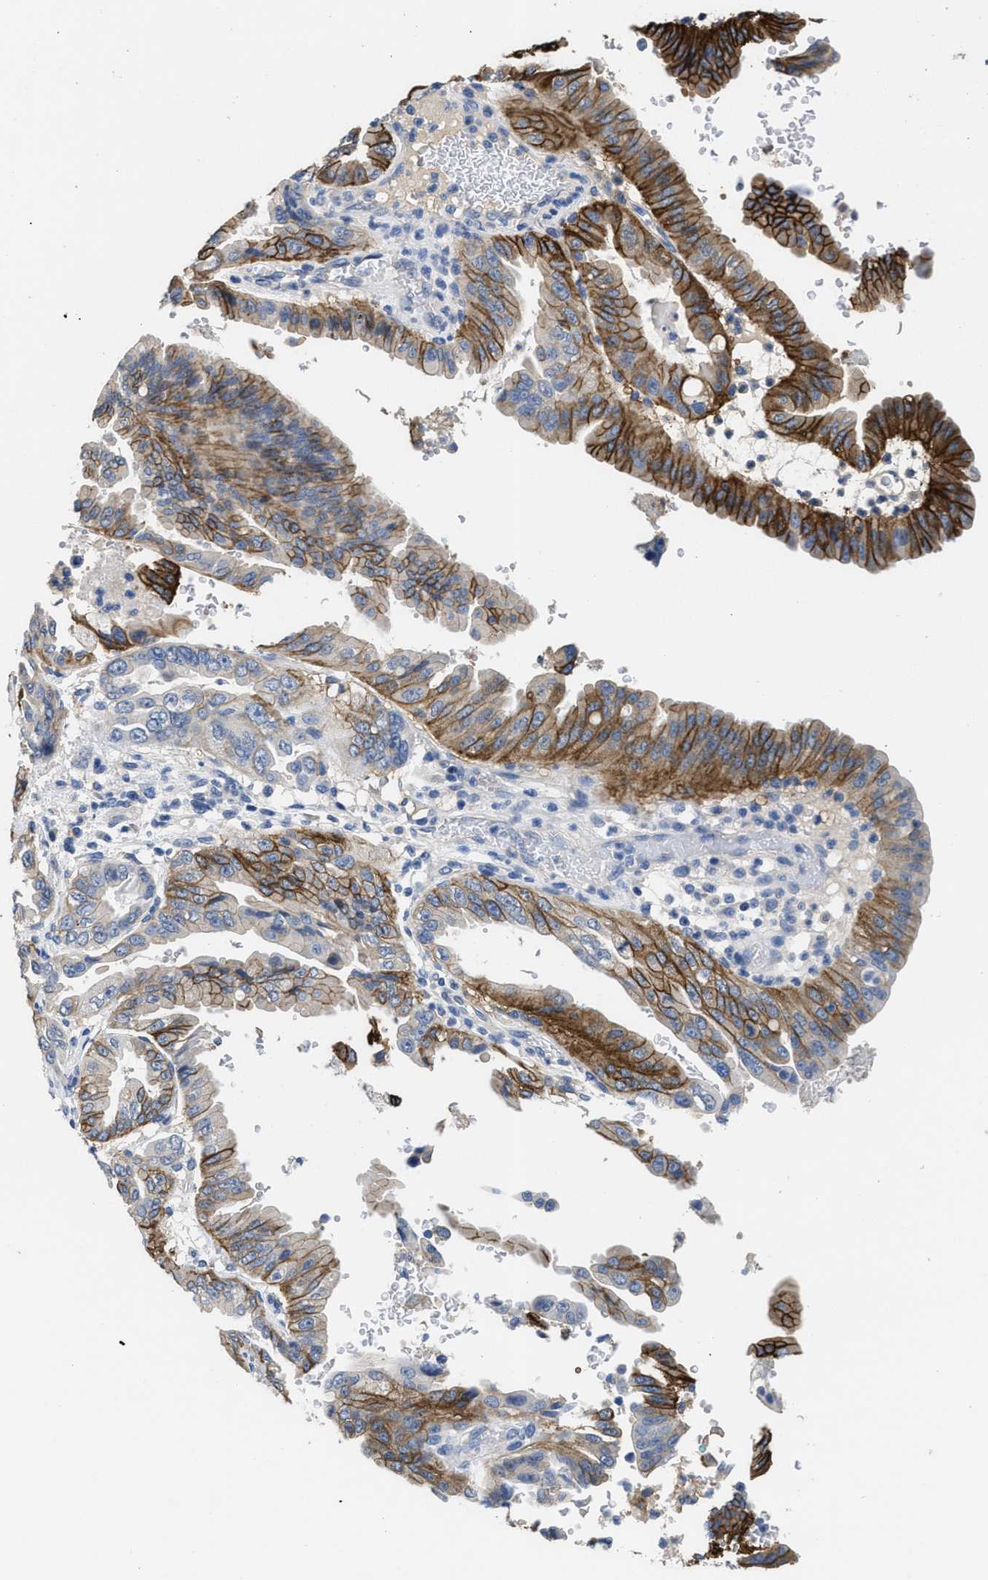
{"staining": {"intensity": "strong", "quantity": ">75%", "location": "cytoplasmic/membranous"}, "tissue": "pancreatic cancer", "cell_type": "Tumor cells", "image_type": "cancer", "snomed": [{"axis": "morphology", "description": "Adenocarcinoma, NOS"}, {"axis": "topography", "description": "Pancreas"}], "caption": "A photomicrograph of human adenocarcinoma (pancreatic) stained for a protein reveals strong cytoplasmic/membranous brown staining in tumor cells.", "gene": "CA9", "patient": {"sex": "male", "age": 70}}